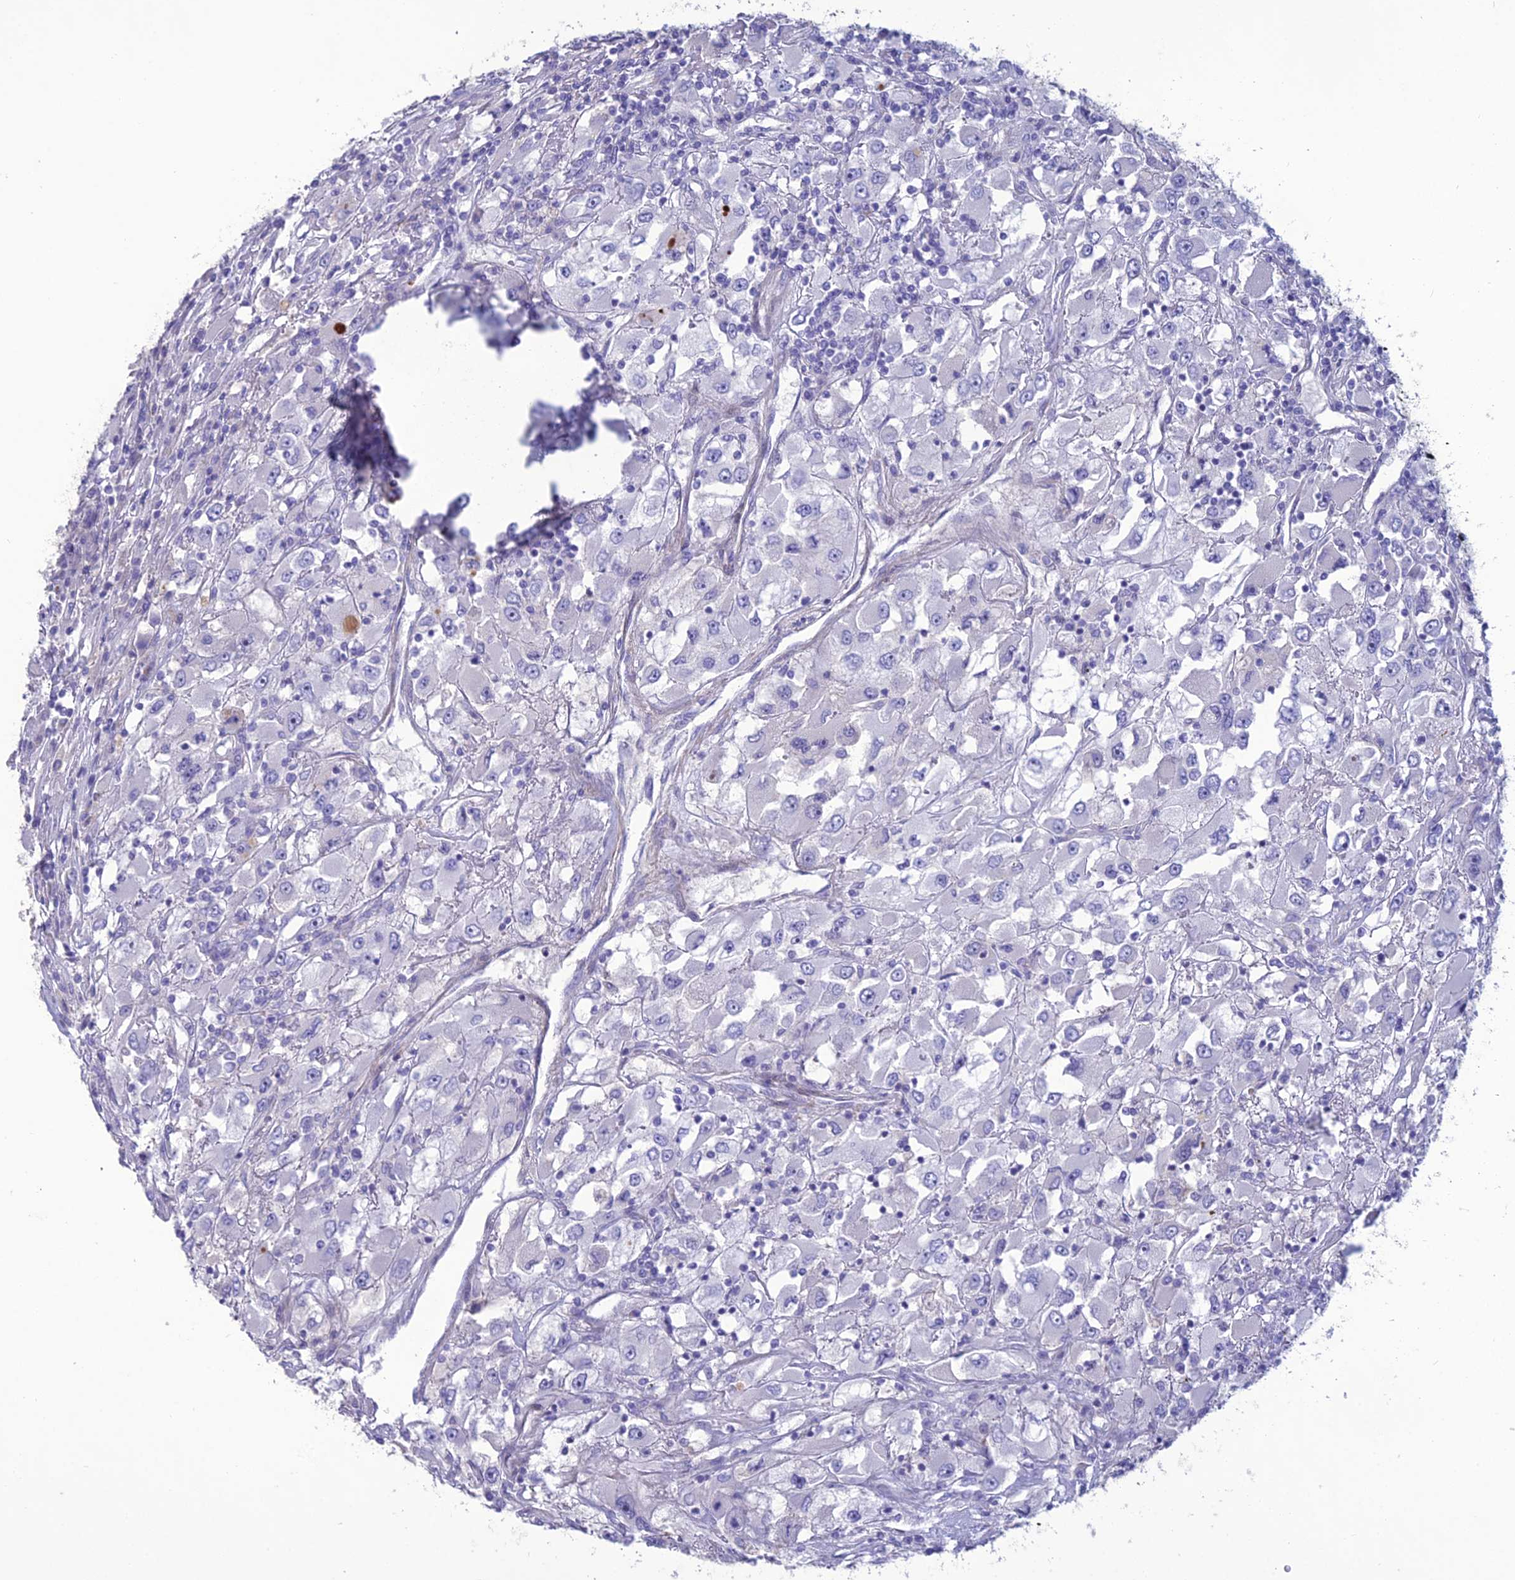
{"staining": {"intensity": "negative", "quantity": "none", "location": "none"}, "tissue": "renal cancer", "cell_type": "Tumor cells", "image_type": "cancer", "snomed": [{"axis": "morphology", "description": "Adenocarcinoma, NOS"}, {"axis": "topography", "description": "Kidney"}], "caption": "Immunohistochemistry micrograph of renal adenocarcinoma stained for a protein (brown), which demonstrates no staining in tumor cells.", "gene": "OR56B1", "patient": {"sex": "female", "age": 52}}